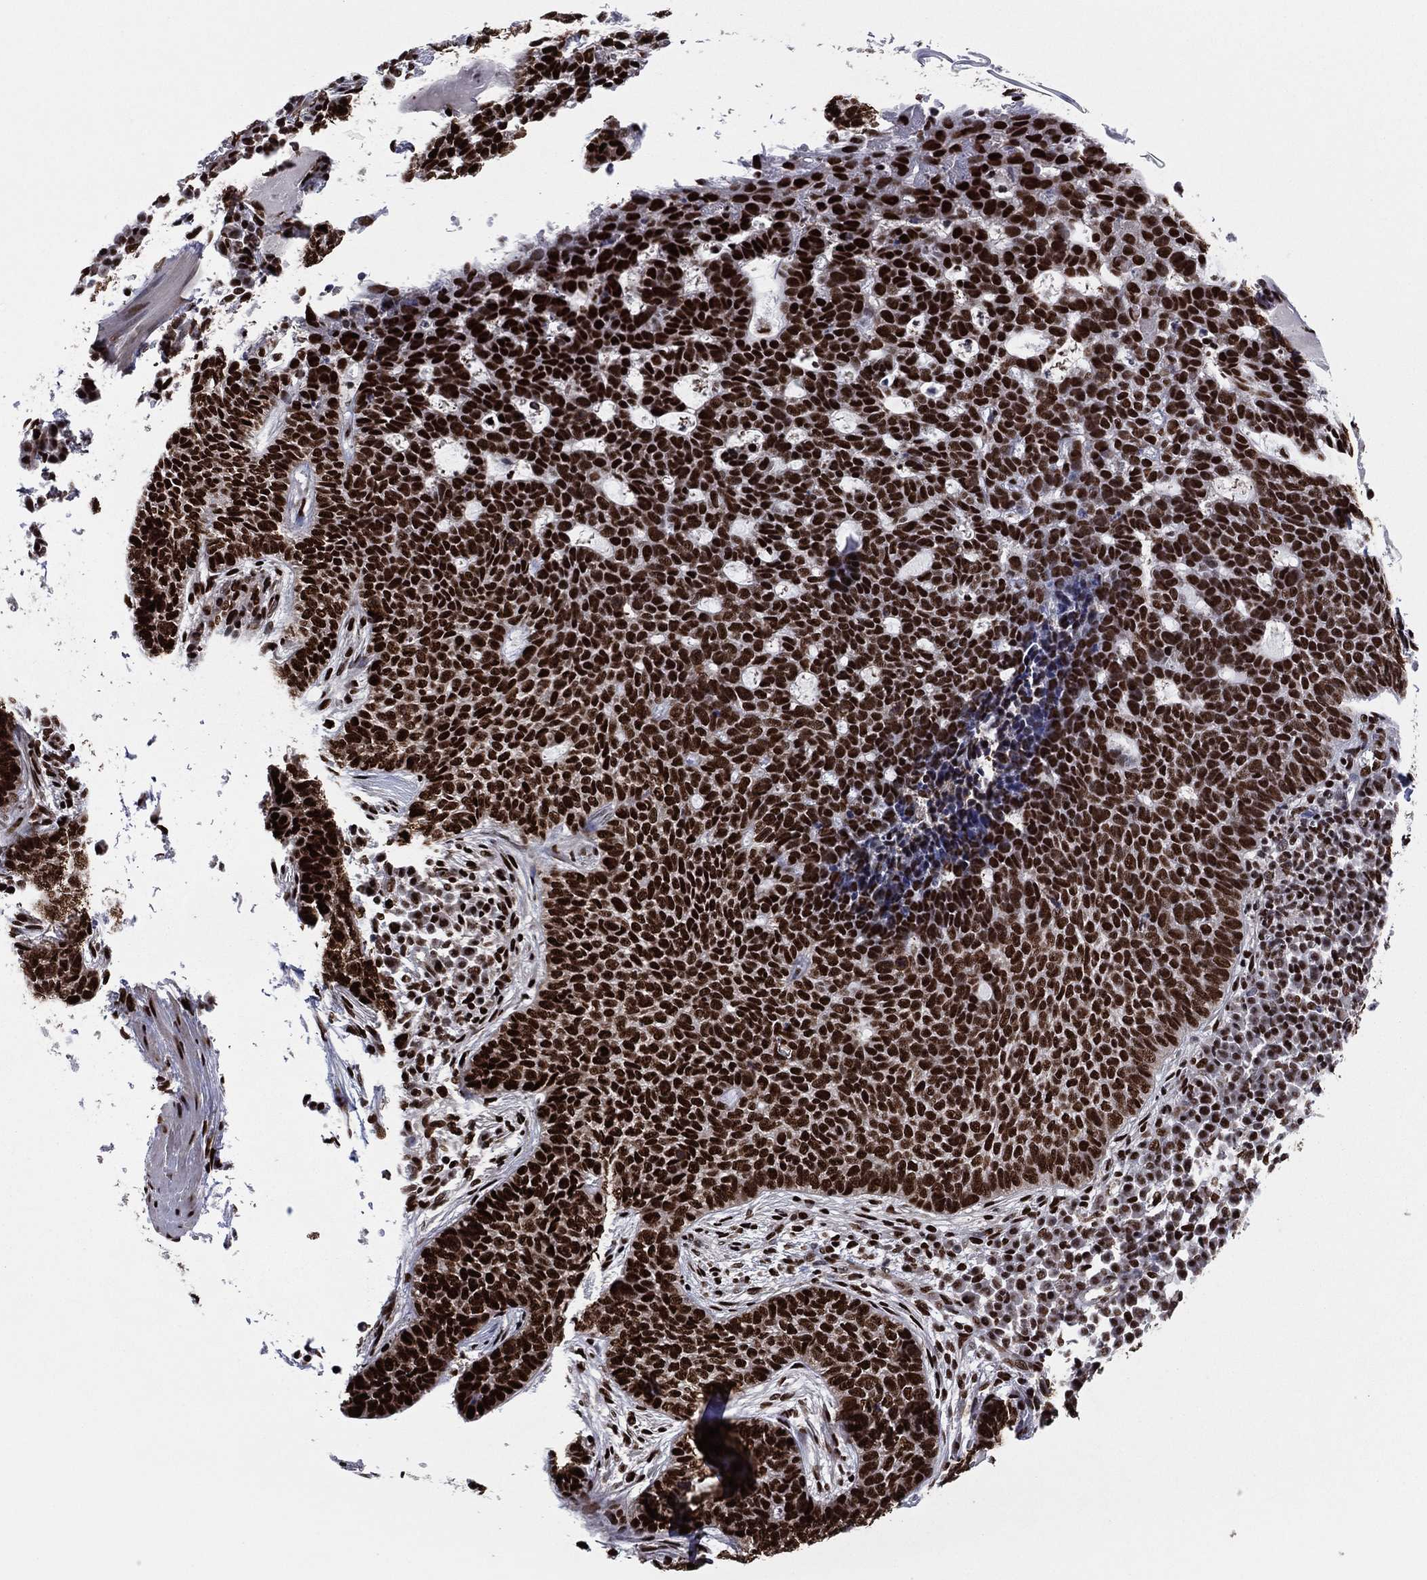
{"staining": {"intensity": "strong", "quantity": ">75%", "location": "nuclear"}, "tissue": "skin cancer", "cell_type": "Tumor cells", "image_type": "cancer", "snomed": [{"axis": "morphology", "description": "Basal cell carcinoma"}, {"axis": "topography", "description": "Skin"}], "caption": "A high-resolution histopathology image shows IHC staining of skin cancer, which shows strong nuclear positivity in approximately >75% of tumor cells.", "gene": "TP53BP1", "patient": {"sex": "female", "age": 69}}